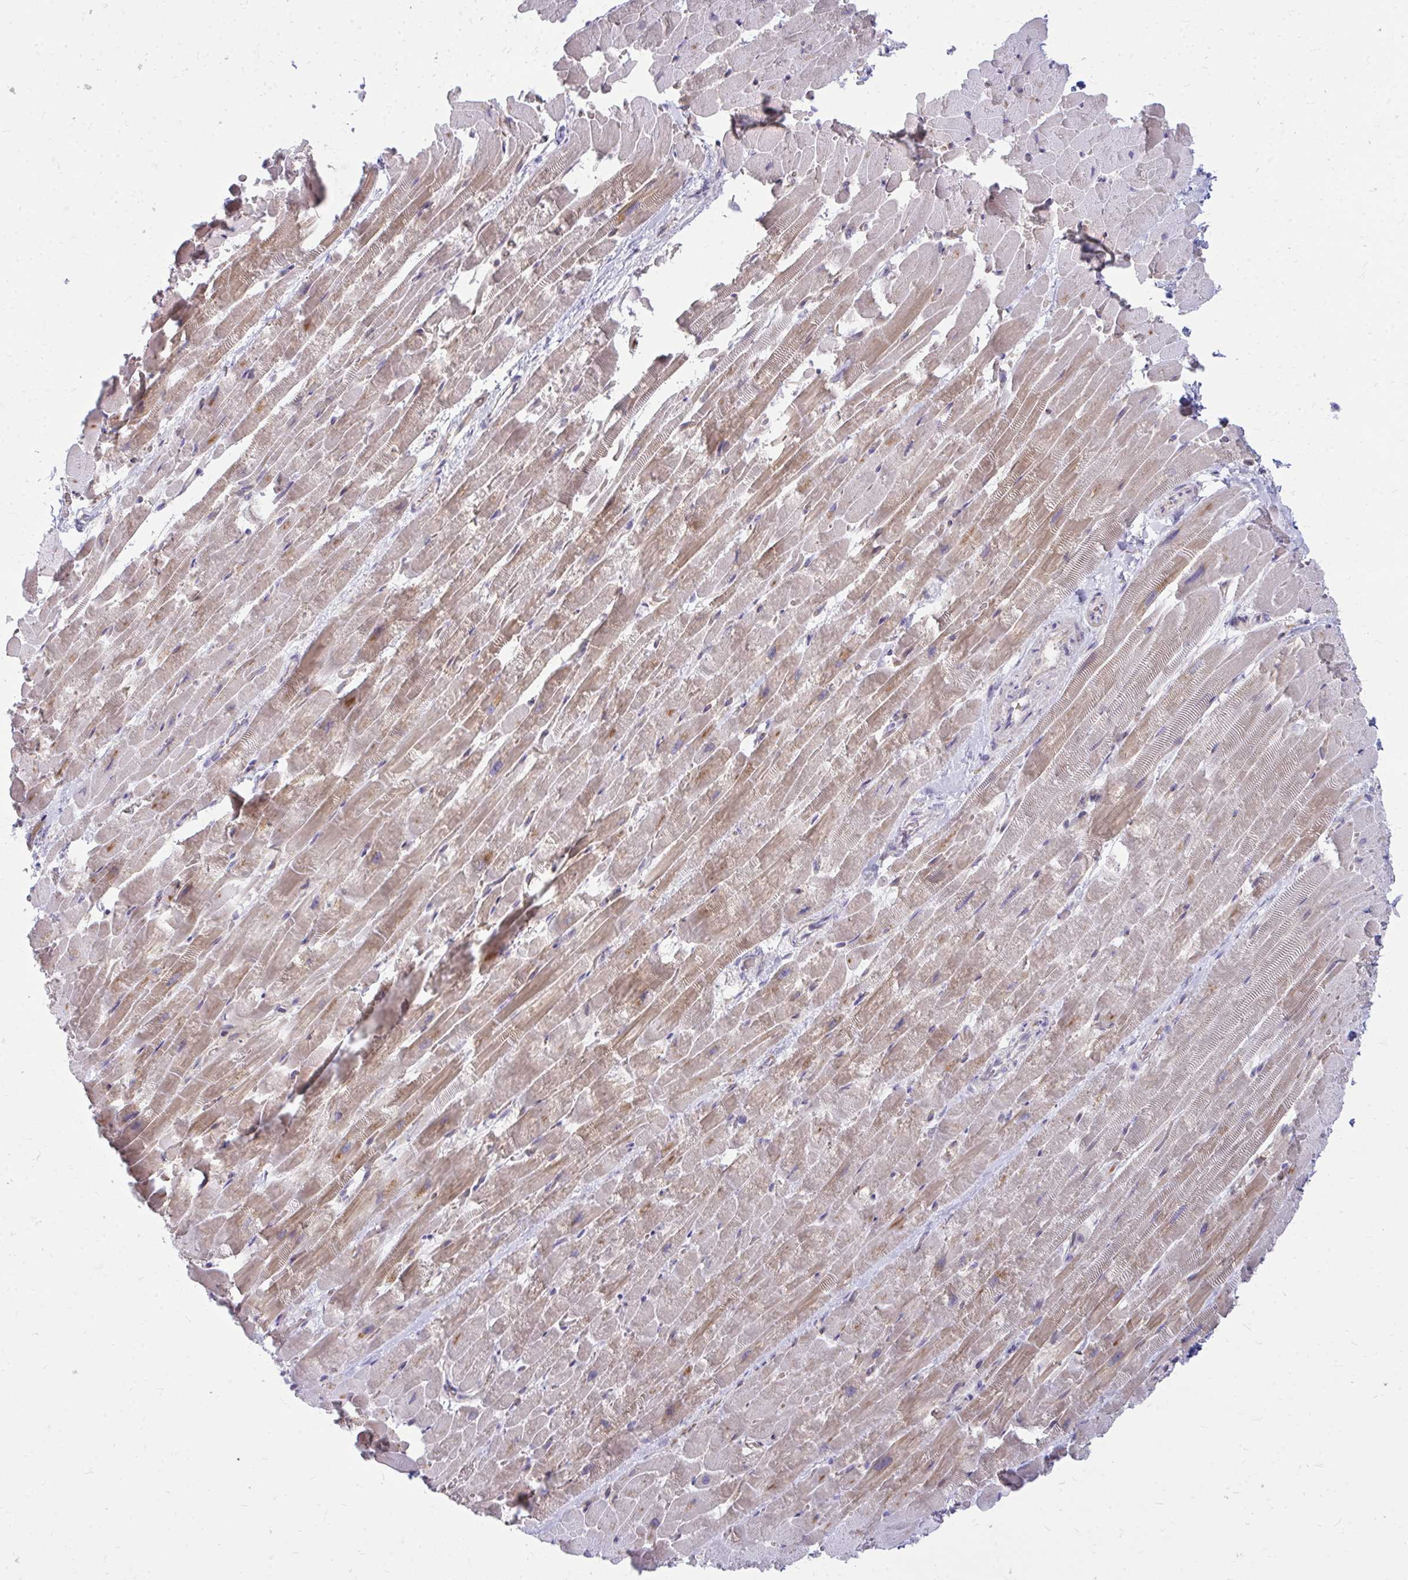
{"staining": {"intensity": "moderate", "quantity": "25%-75%", "location": "cytoplasmic/membranous"}, "tissue": "heart muscle", "cell_type": "Cardiomyocytes", "image_type": "normal", "snomed": [{"axis": "morphology", "description": "Normal tissue, NOS"}, {"axis": "topography", "description": "Heart"}], "caption": "Immunohistochemistry (IHC) histopathology image of benign heart muscle: heart muscle stained using immunohistochemistry (IHC) exhibits medium levels of moderate protein expression localized specifically in the cytoplasmic/membranous of cardiomyocytes, appearing as a cytoplasmic/membranous brown color.", "gene": "ASAP1", "patient": {"sex": "male", "age": 37}}